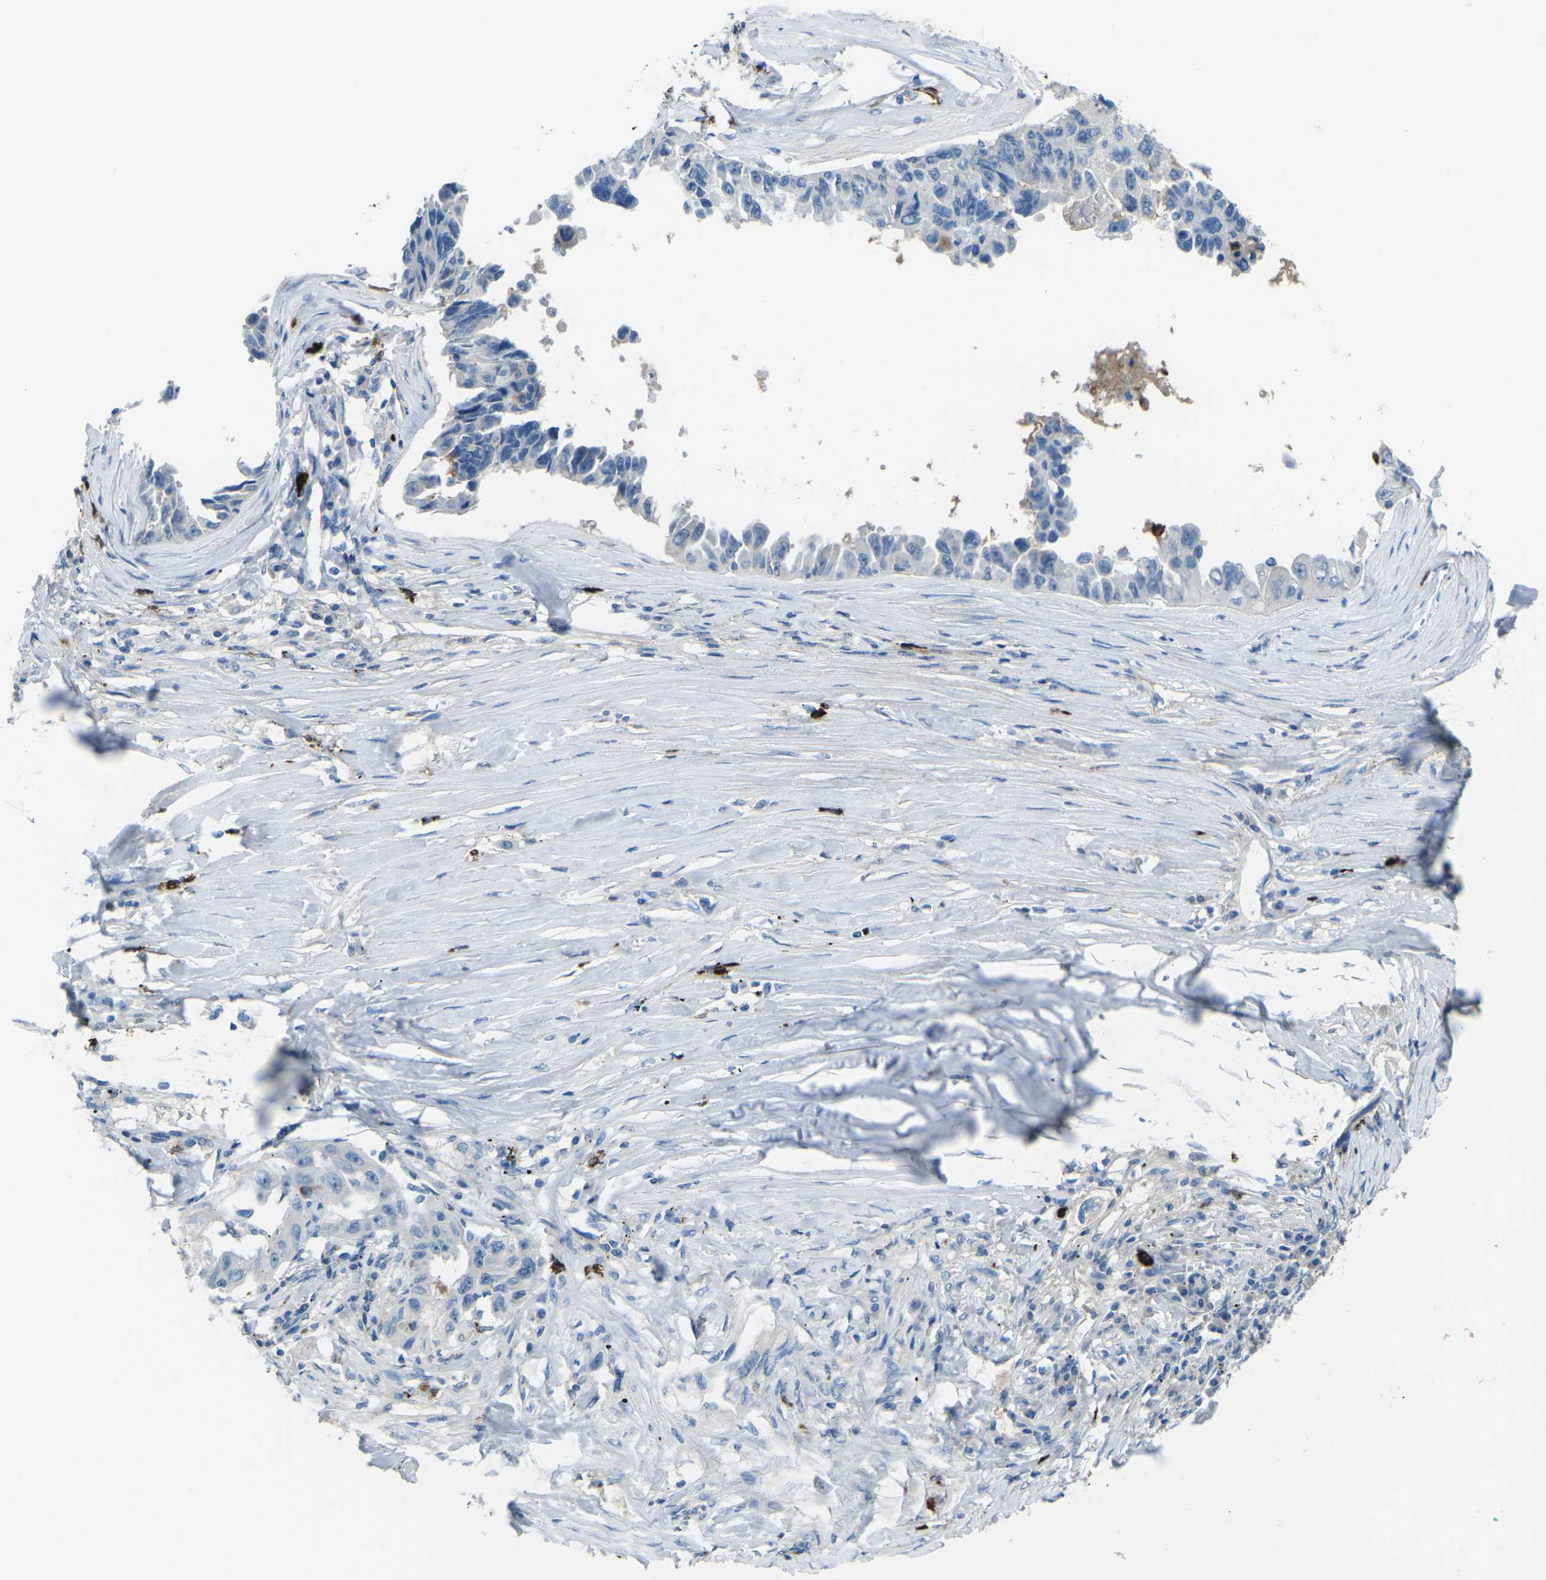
{"staining": {"intensity": "weak", "quantity": "<25%", "location": "cytoplasmic/membranous"}, "tissue": "lung cancer", "cell_type": "Tumor cells", "image_type": "cancer", "snomed": [{"axis": "morphology", "description": "Adenocarcinoma, NOS"}, {"axis": "topography", "description": "Lung"}], "caption": "This micrograph is of lung cancer (adenocarcinoma) stained with immunohistochemistry (IHC) to label a protein in brown with the nuclei are counter-stained blue. There is no expression in tumor cells.", "gene": "FCN1", "patient": {"sex": "female", "age": 51}}